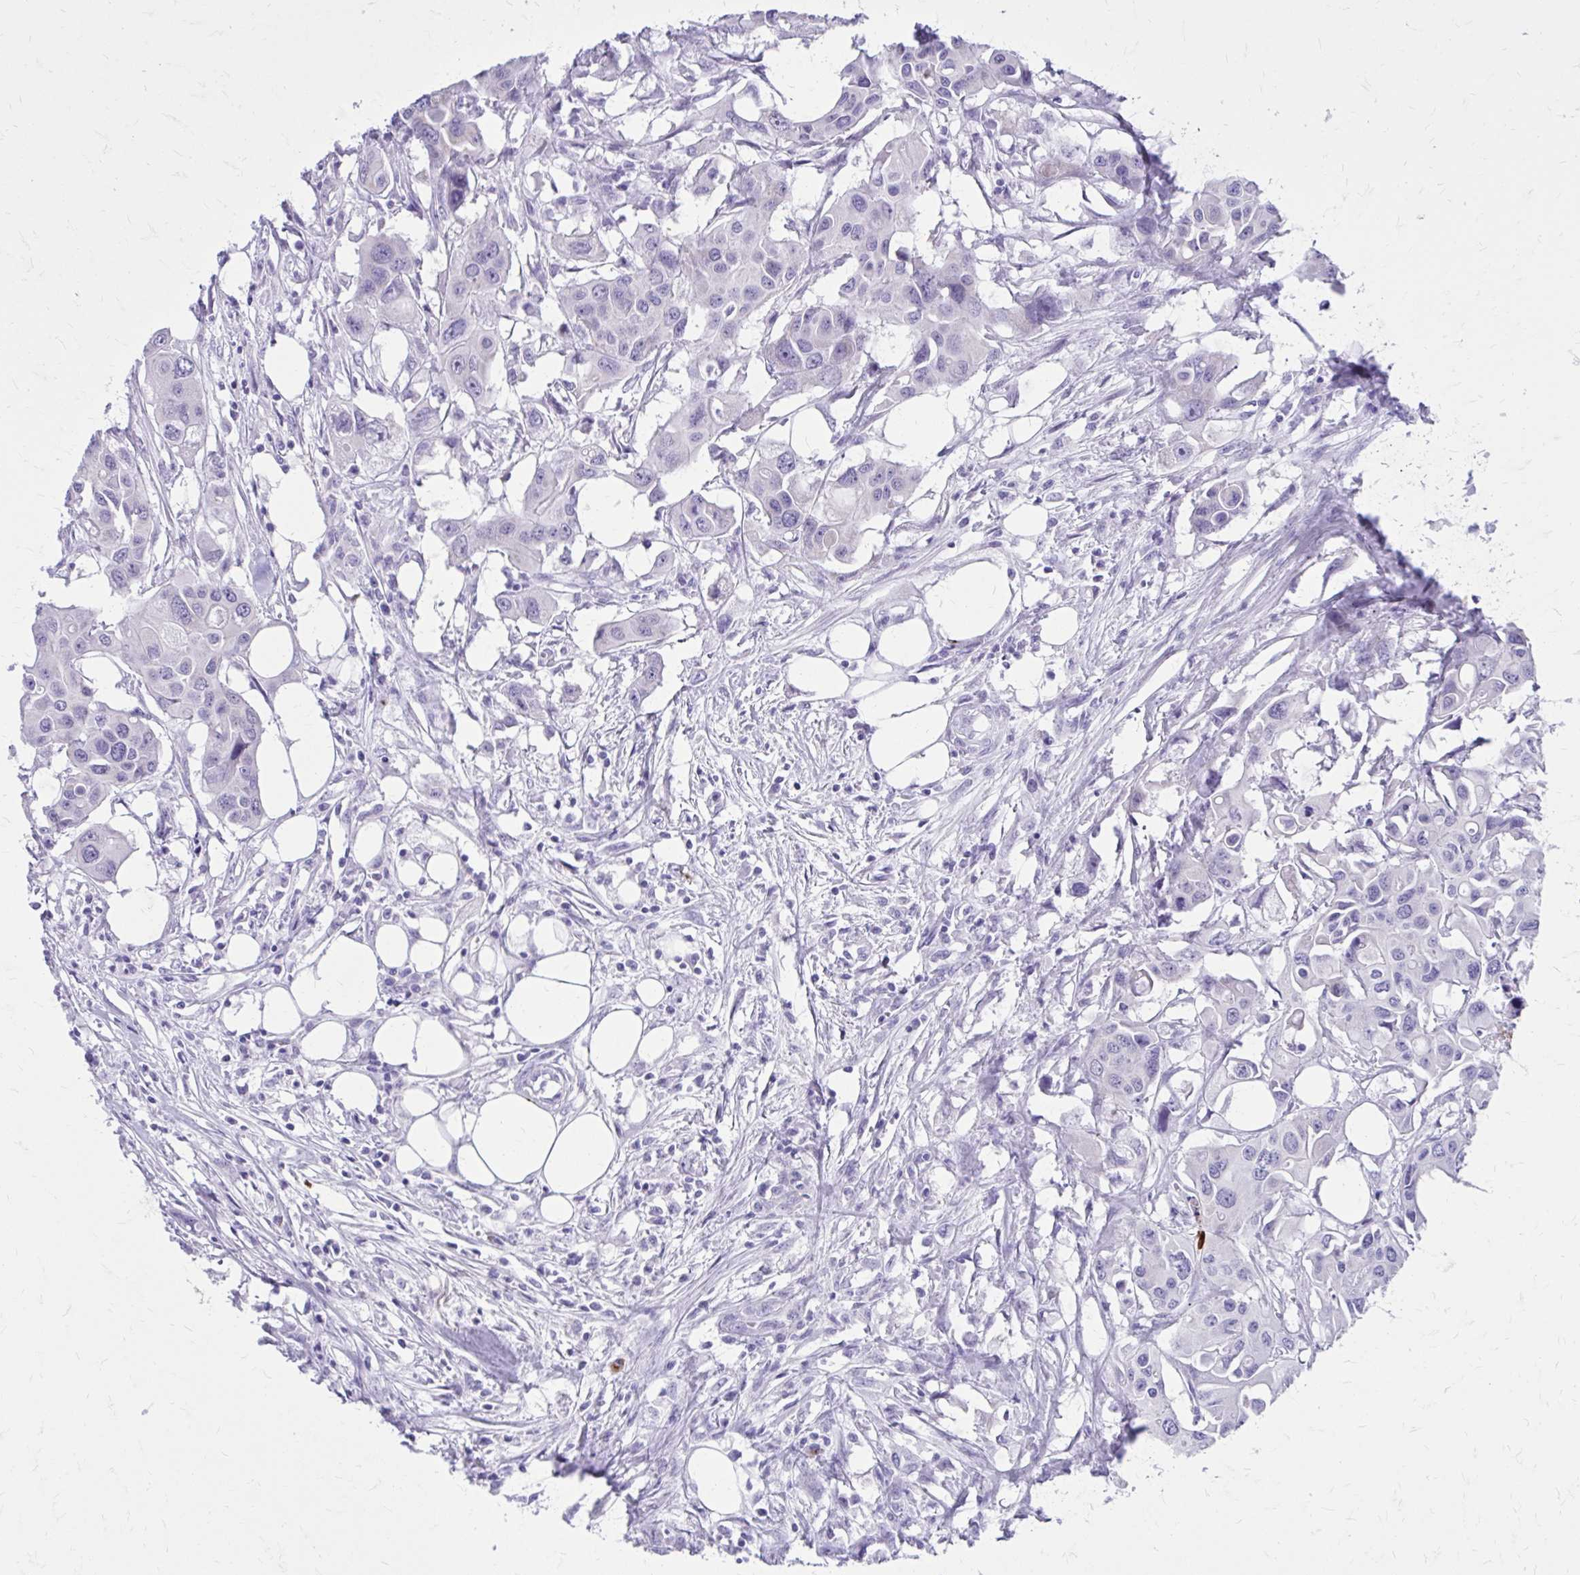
{"staining": {"intensity": "negative", "quantity": "none", "location": "none"}, "tissue": "colorectal cancer", "cell_type": "Tumor cells", "image_type": "cancer", "snomed": [{"axis": "morphology", "description": "Adenocarcinoma, NOS"}, {"axis": "topography", "description": "Colon"}], "caption": "IHC image of human adenocarcinoma (colorectal) stained for a protein (brown), which reveals no positivity in tumor cells.", "gene": "SATL1", "patient": {"sex": "male", "age": 77}}